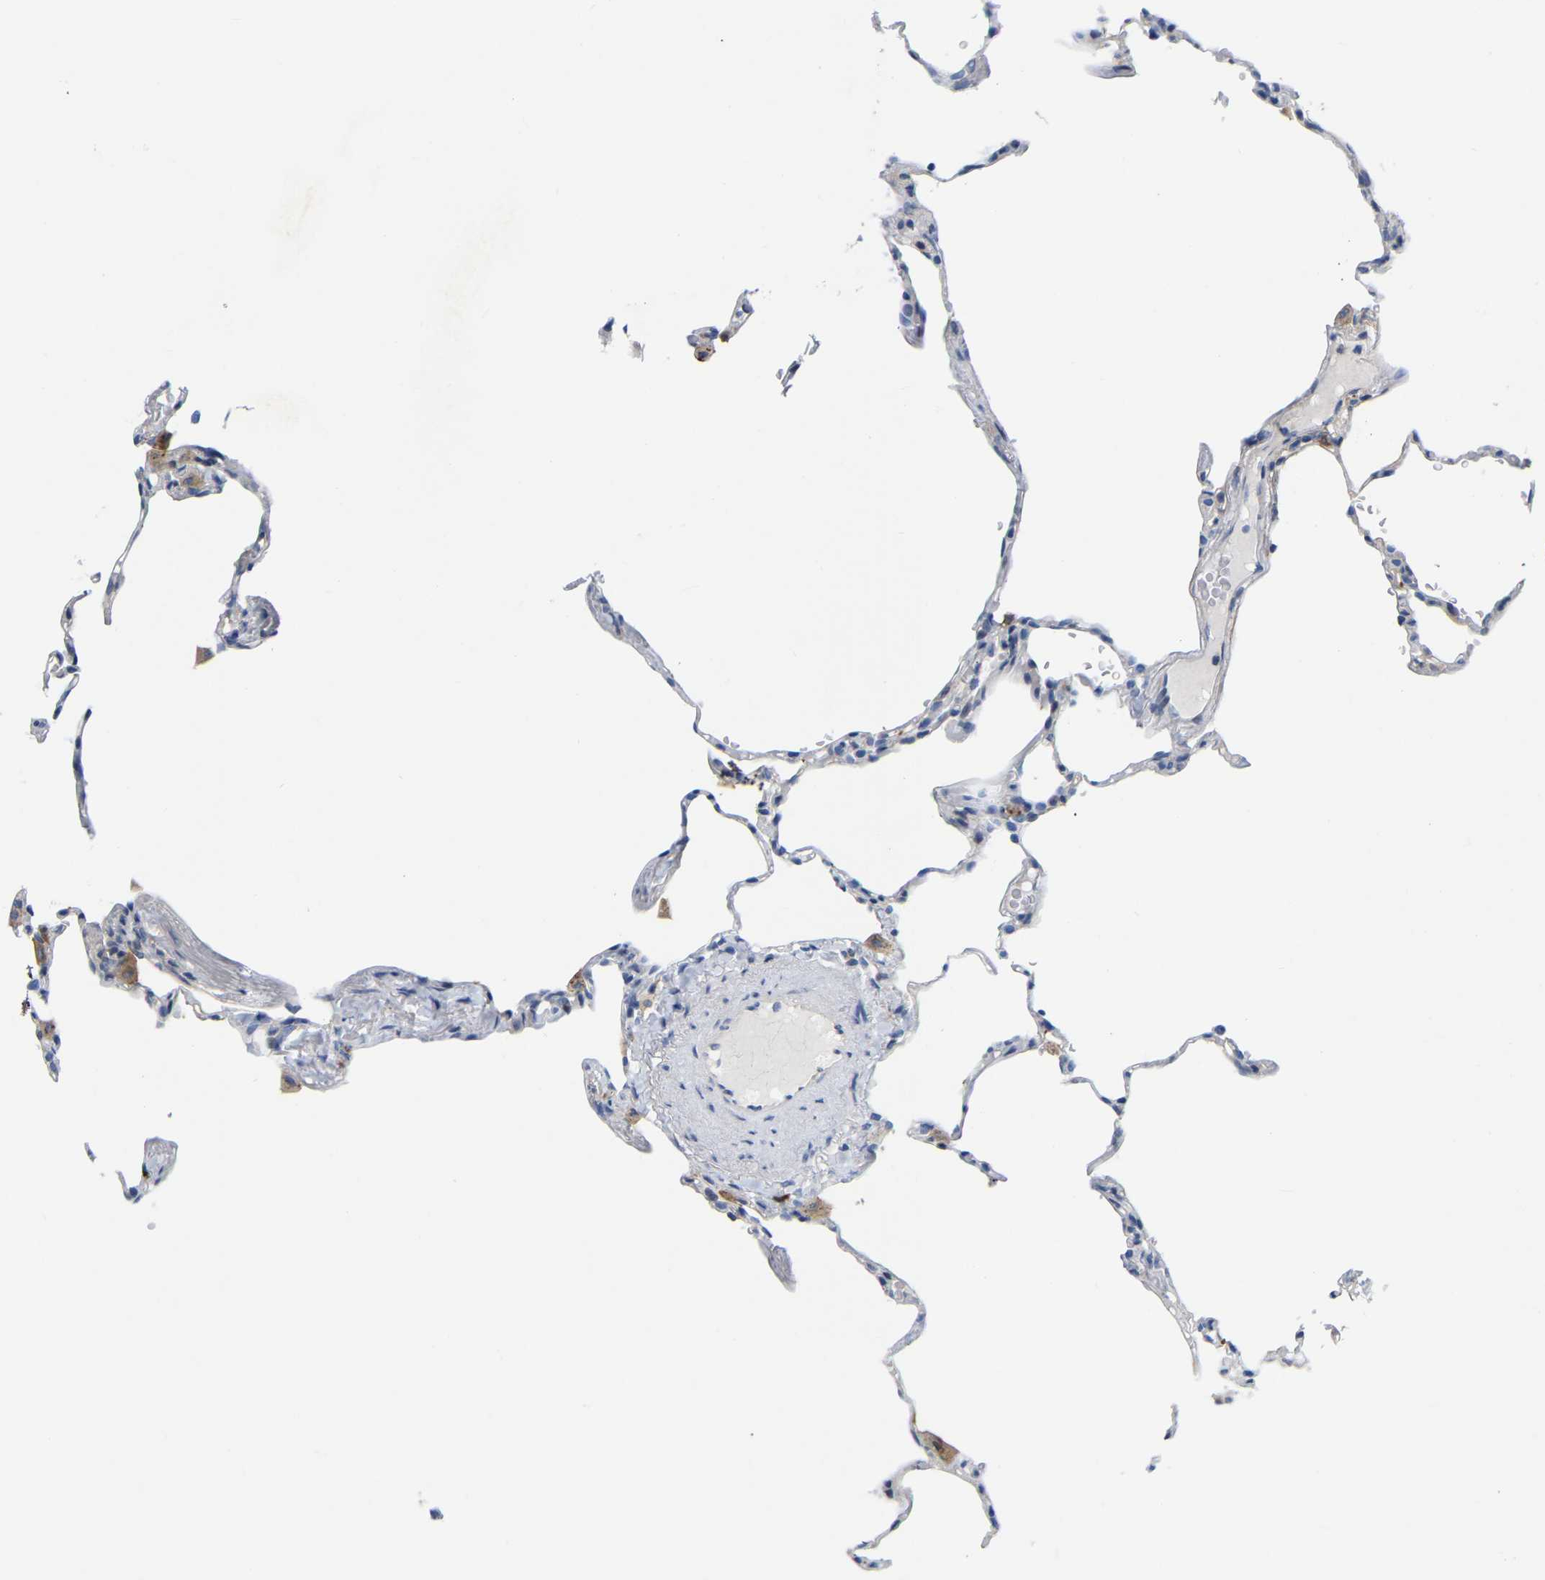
{"staining": {"intensity": "negative", "quantity": "none", "location": "none"}, "tissue": "lung", "cell_type": "Alveolar cells", "image_type": "normal", "snomed": [{"axis": "morphology", "description": "Normal tissue, NOS"}, {"axis": "topography", "description": "Lung"}], "caption": "A micrograph of lung stained for a protein shows no brown staining in alveolar cells. Nuclei are stained in blue.", "gene": "ABTB2", "patient": {"sex": "male", "age": 59}}